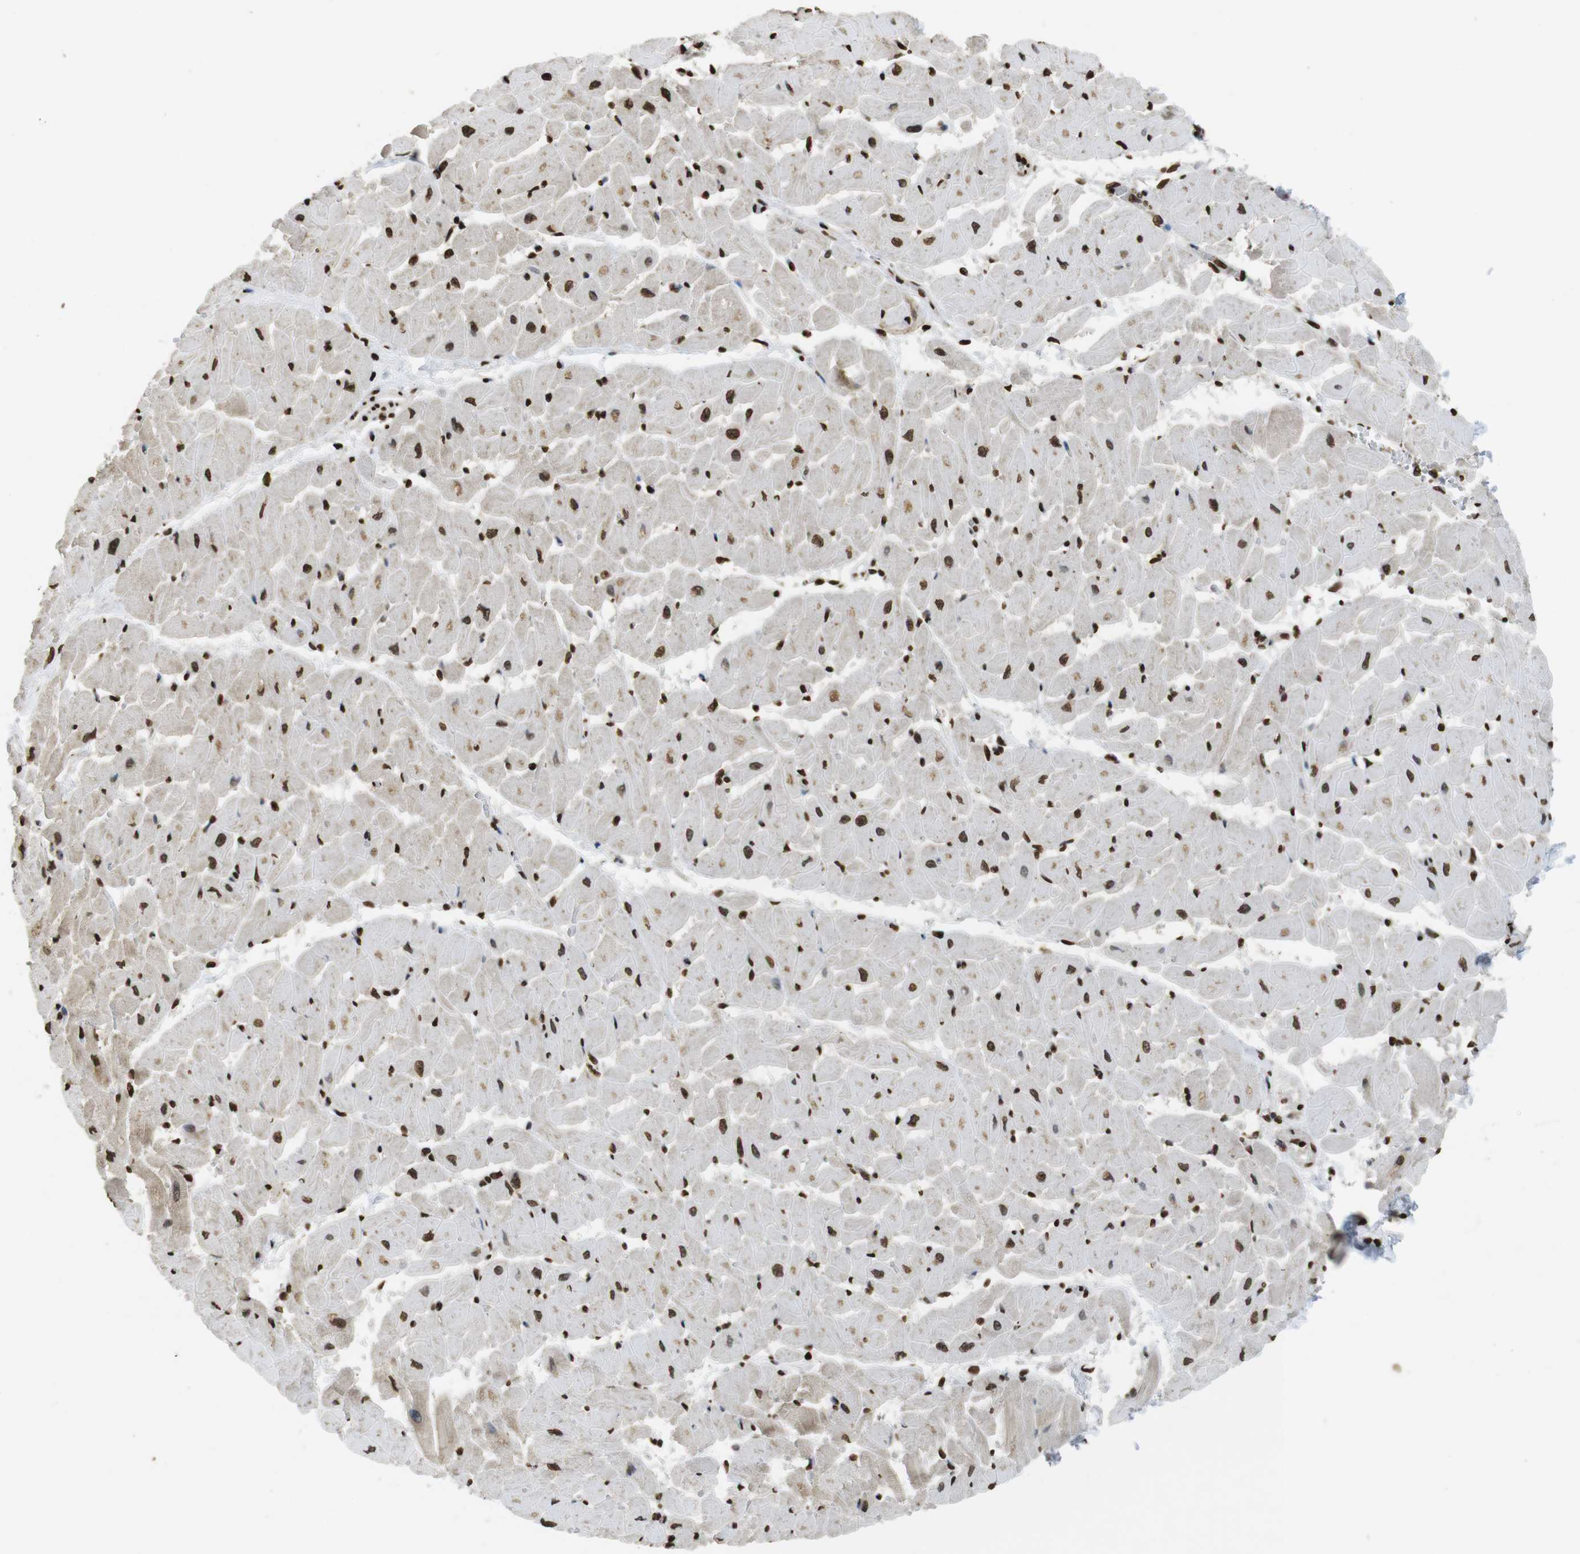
{"staining": {"intensity": "strong", "quantity": ">75%", "location": "nuclear"}, "tissue": "heart muscle", "cell_type": "Cardiomyocytes", "image_type": "normal", "snomed": [{"axis": "morphology", "description": "Normal tissue, NOS"}, {"axis": "topography", "description": "Heart"}], "caption": "The histopathology image exhibits staining of unremarkable heart muscle, revealing strong nuclear protein positivity (brown color) within cardiomyocytes. (Brightfield microscopy of DAB IHC at high magnification).", "gene": "FOXA3", "patient": {"sex": "female", "age": 19}}